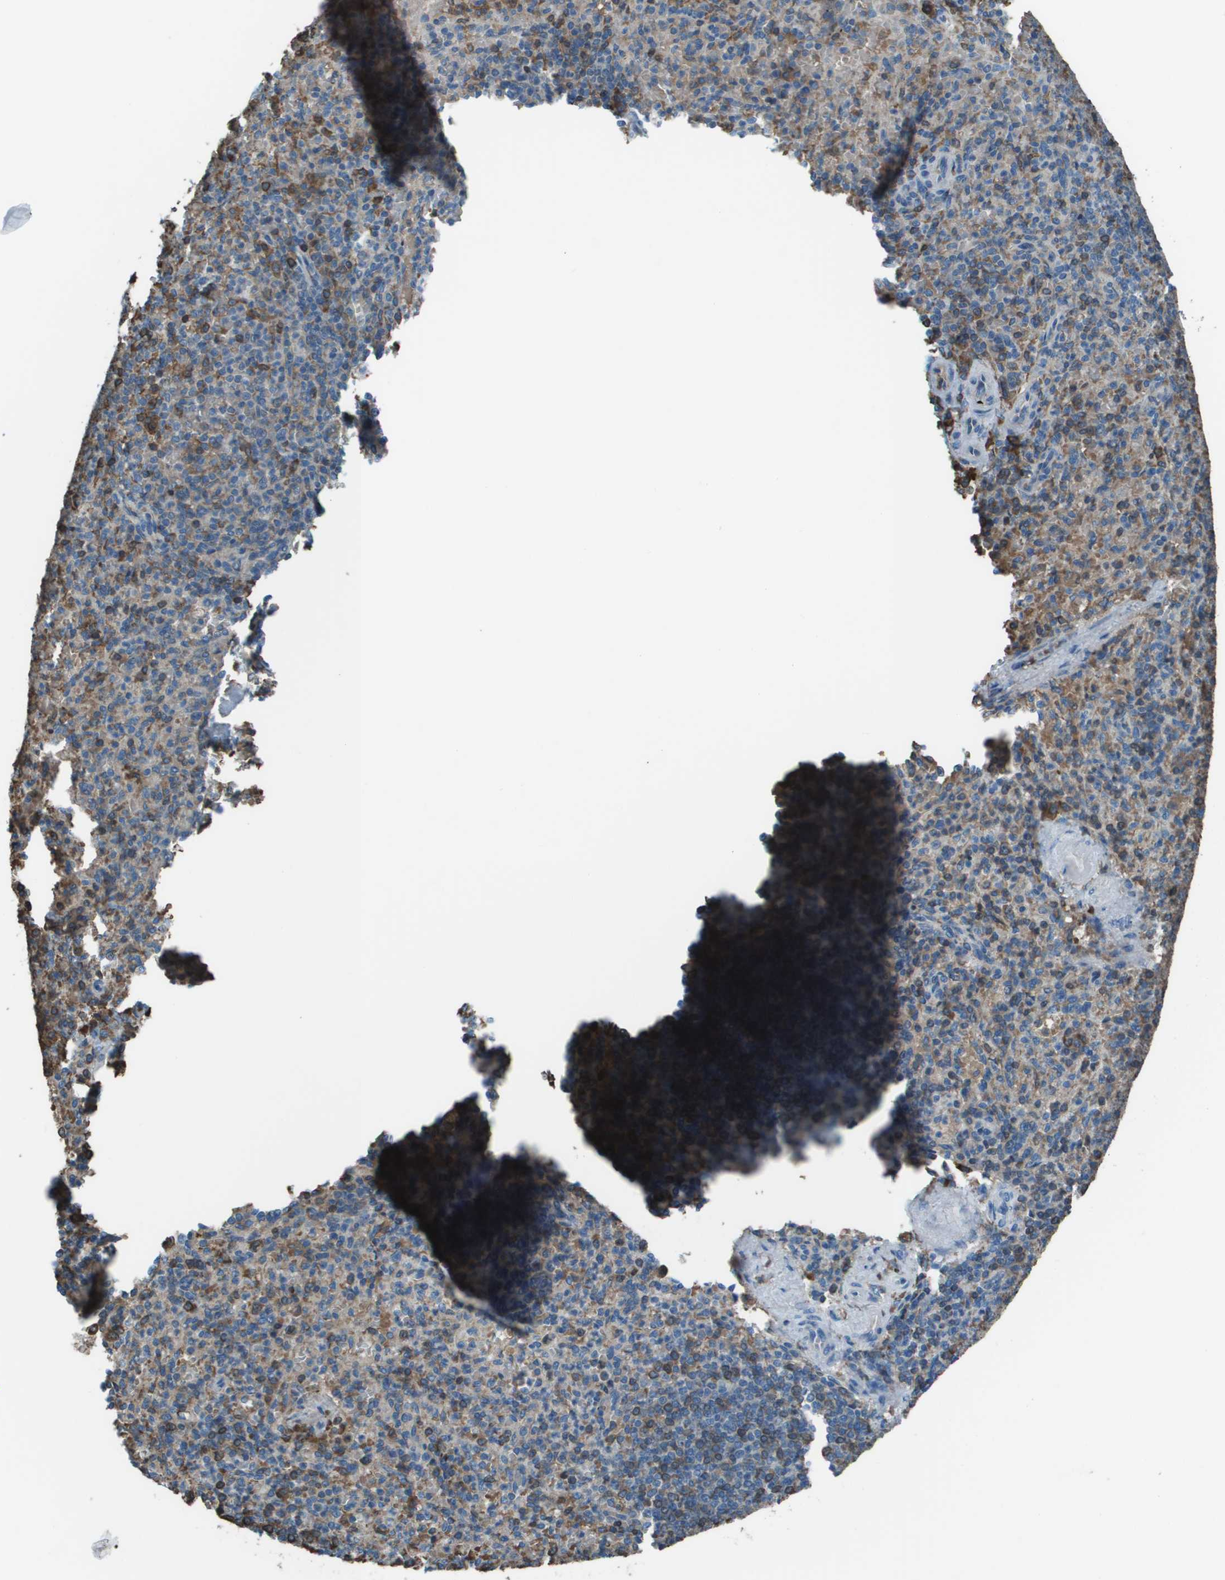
{"staining": {"intensity": "moderate", "quantity": "25%-75%", "location": "cytoplasmic/membranous"}, "tissue": "spleen", "cell_type": "Cells in red pulp", "image_type": "normal", "snomed": [{"axis": "morphology", "description": "Normal tissue, NOS"}, {"axis": "topography", "description": "Spleen"}], "caption": "Spleen stained with DAB (3,3'-diaminobenzidine) immunohistochemistry (IHC) reveals medium levels of moderate cytoplasmic/membranous expression in approximately 25%-75% of cells in red pulp.", "gene": "UTS2", "patient": {"sex": "female", "age": 74}}